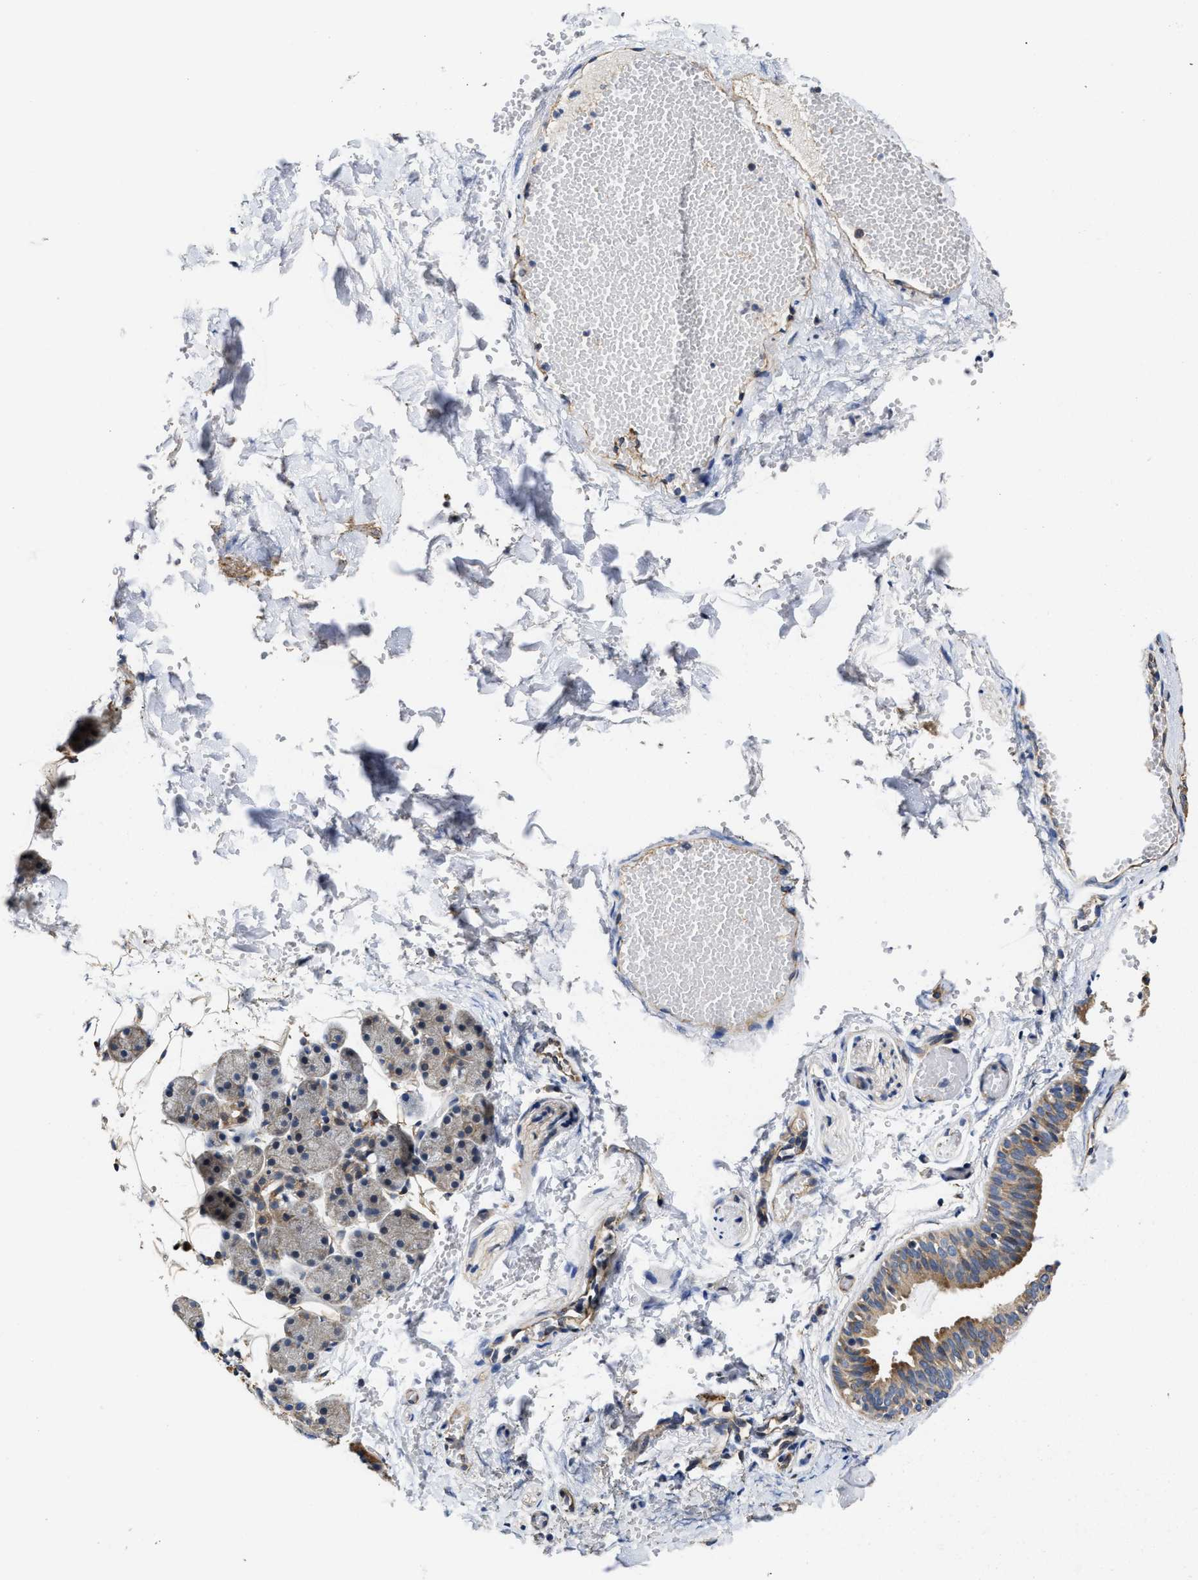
{"staining": {"intensity": "moderate", "quantity": "<25%", "location": "cytoplasmic/membranous"}, "tissue": "salivary gland", "cell_type": "Glandular cells", "image_type": "normal", "snomed": [{"axis": "morphology", "description": "Normal tissue, NOS"}, {"axis": "topography", "description": "Salivary gland"}], "caption": "Immunohistochemical staining of normal salivary gland reveals low levels of moderate cytoplasmic/membranous positivity in about <25% of glandular cells. The staining was performed using DAB (3,3'-diaminobenzidine), with brown indicating positive protein expression. Nuclei are stained blue with hematoxylin.", "gene": "TRAF6", "patient": {"sex": "female", "age": 33}}